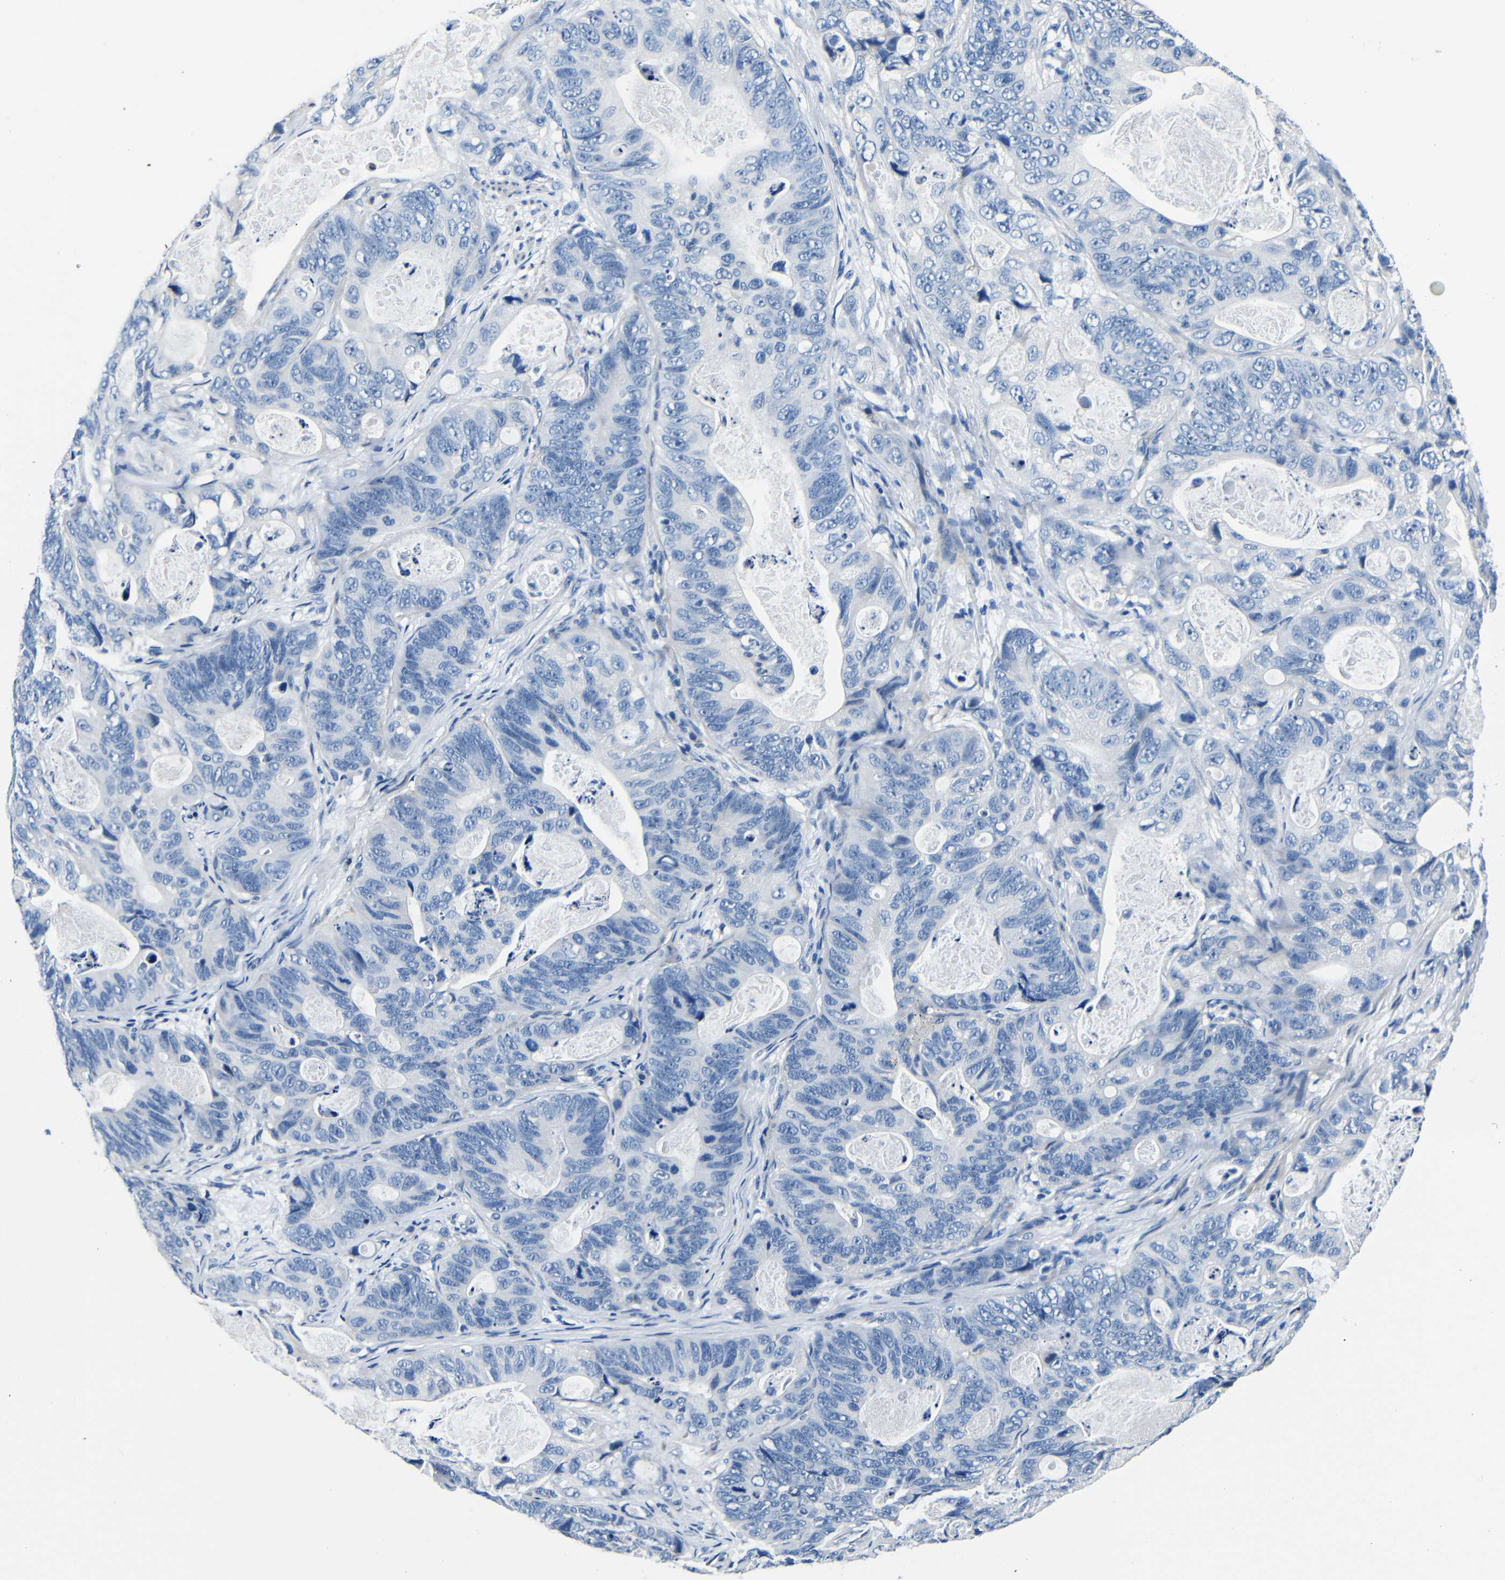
{"staining": {"intensity": "negative", "quantity": "none", "location": "none"}, "tissue": "stomach cancer", "cell_type": "Tumor cells", "image_type": "cancer", "snomed": [{"axis": "morphology", "description": "Adenocarcinoma, NOS"}, {"axis": "topography", "description": "Stomach"}], "caption": "Human stomach cancer (adenocarcinoma) stained for a protein using immunohistochemistry shows no expression in tumor cells.", "gene": "TNFAIP1", "patient": {"sex": "female", "age": 89}}